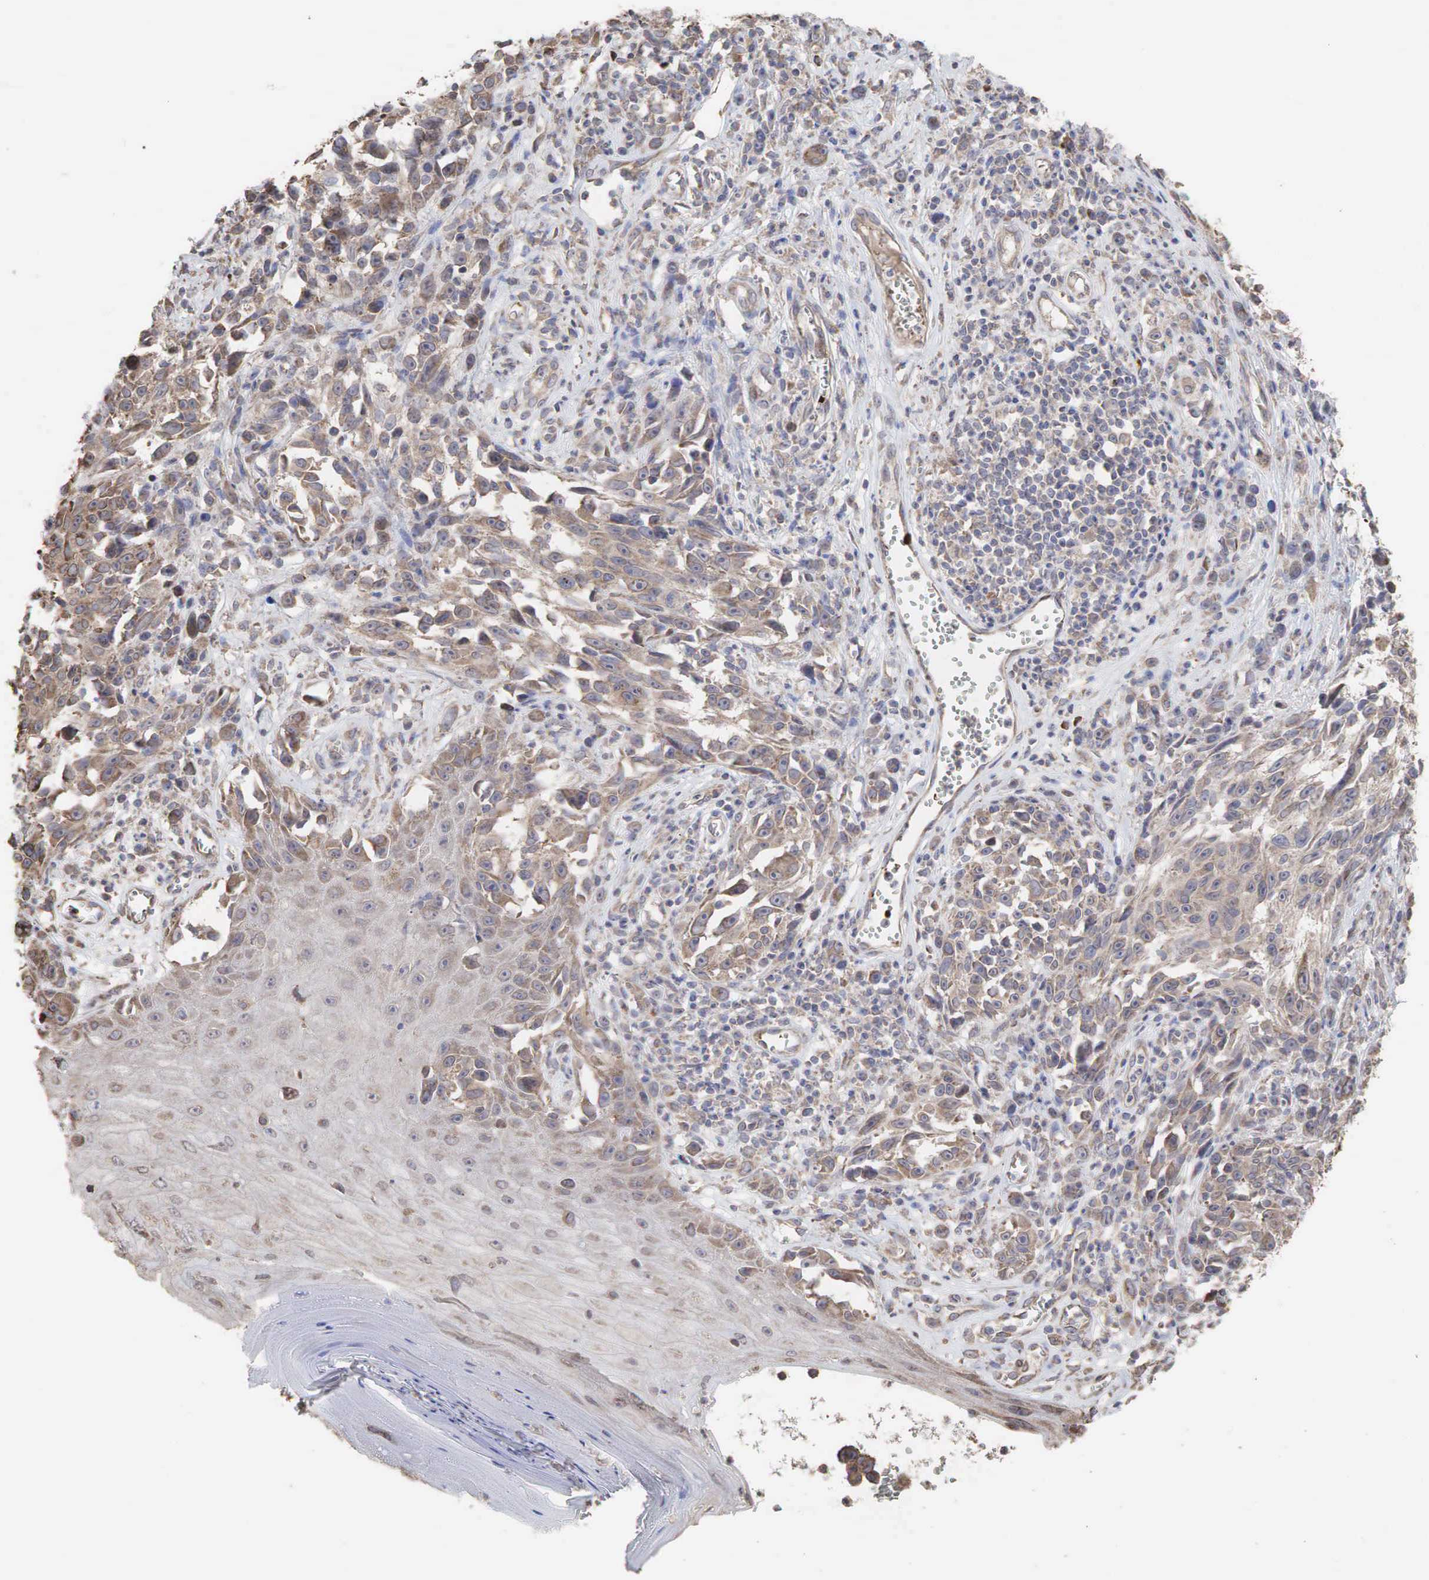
{"staining": {"intensity": "weak", "quantity": ">75%", "location": "cytoplasmic/membranous"}, "tissue": "melanoma", "cell_type": "Tumor cells", "image_type": "cancer", "snomed": [{"axis": "morphology", "description": "Malignant melanoma, NOS"}, {"axis": "topography", "description": "Skin"}], "caption": "Protein staining by IHC demonstrates weak cytoplasmic/membranous positivity in approximately >75% of tumor cells in malignant melanoma.", "gene": "PABPC5", "patient": {"sex": "female", "age": 82}}